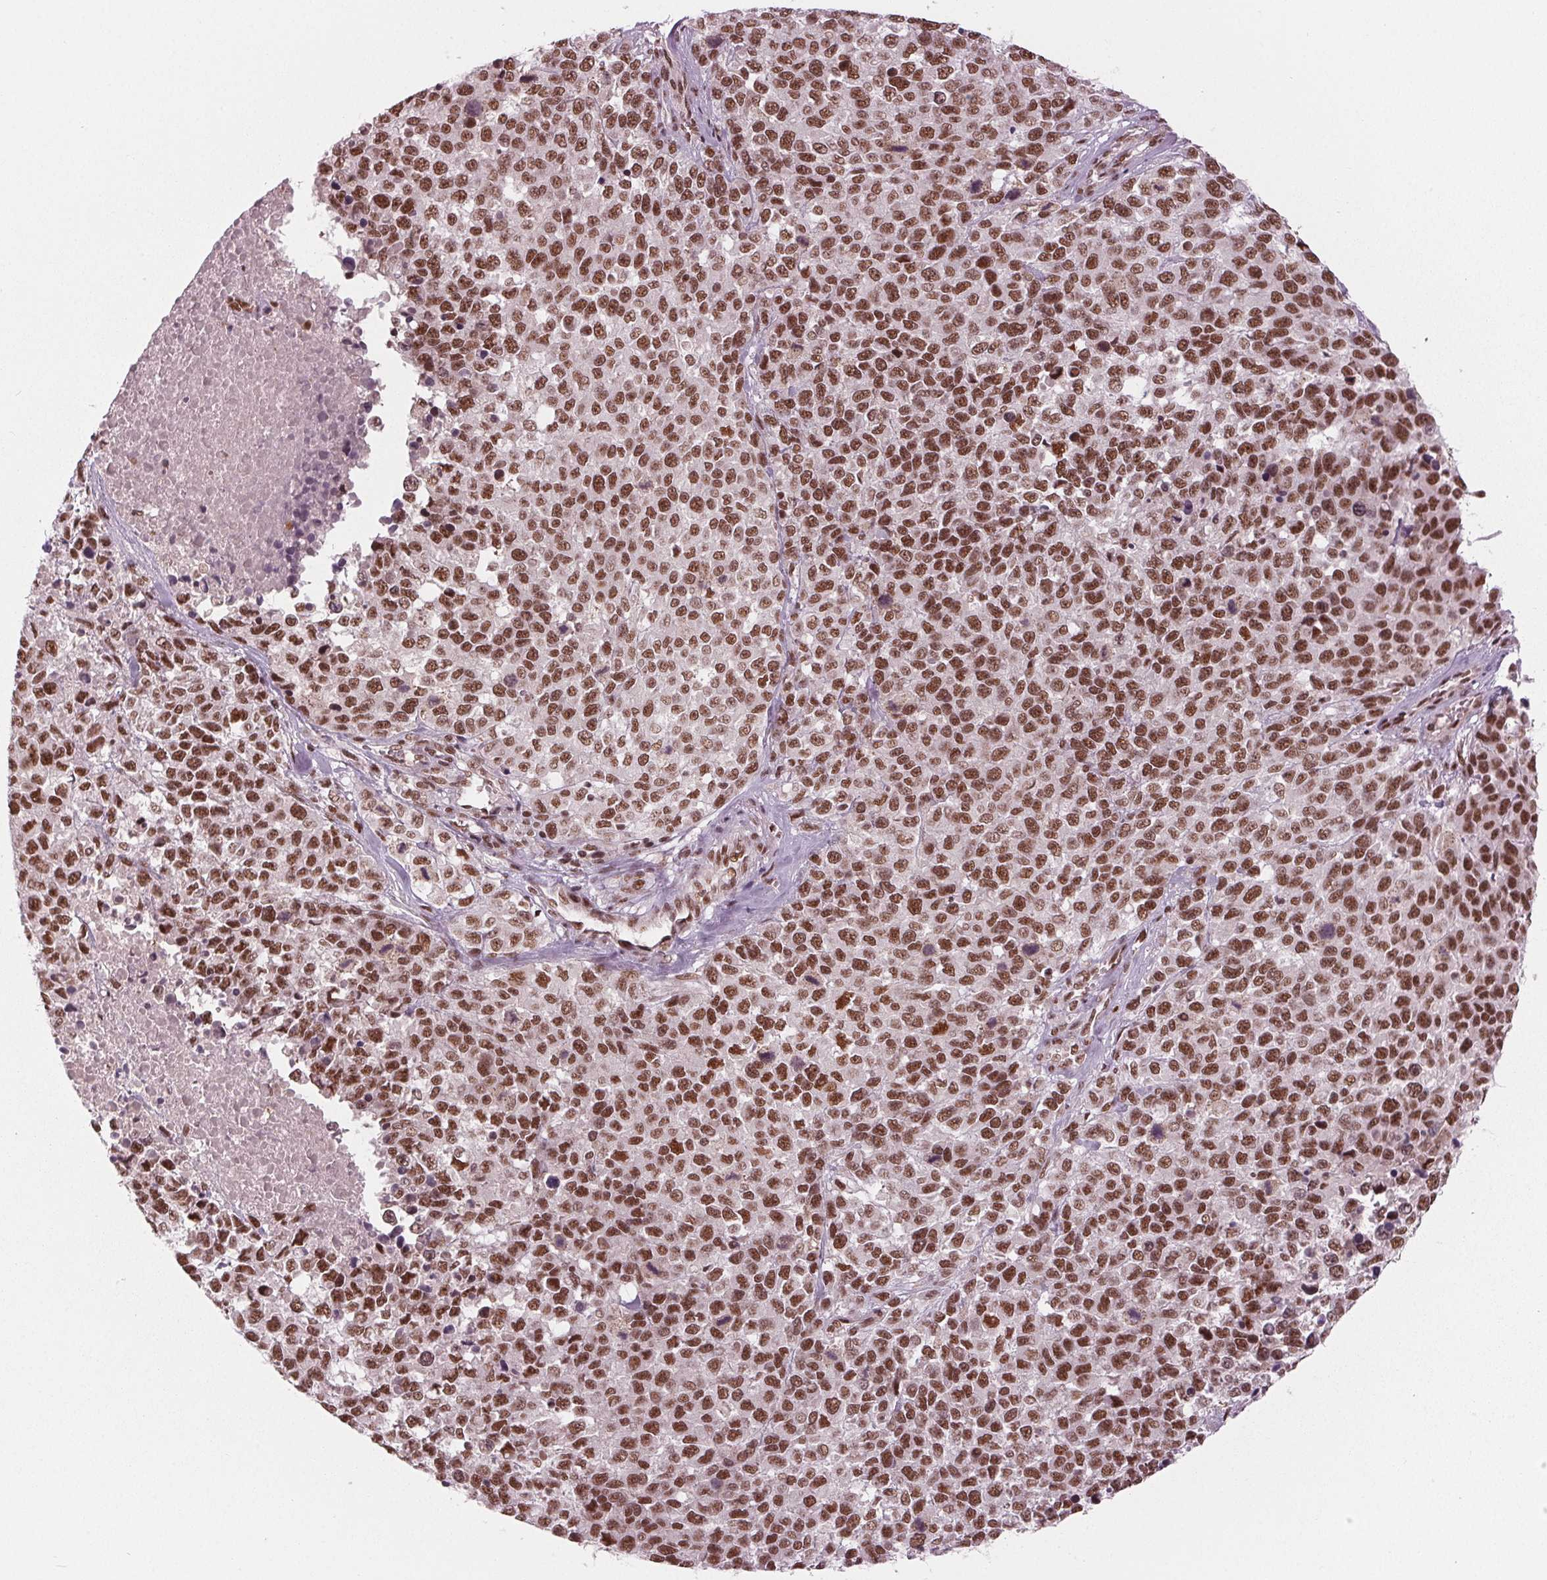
{"staining": {"intensity": "strong", "quantity": ">75%", "location": "nuclear"}, "tissue": "melanoma", "cell_type": "Tumor cells", "image_type": "cancer", "snomed": [{"axis": "morphology", "description": "Malignant melanoma, Metastatic site"}, {"axis": "topography", "description": "Skin"}], "caption": "Malignant melanoma (metastatic site) tissue demonstrates strong nuclear staining in approximately >75% of tumor cells, visualized by immunohistochemistry.", "gene": "LSM2", "patient": {"sex": "male", "age": 84}}